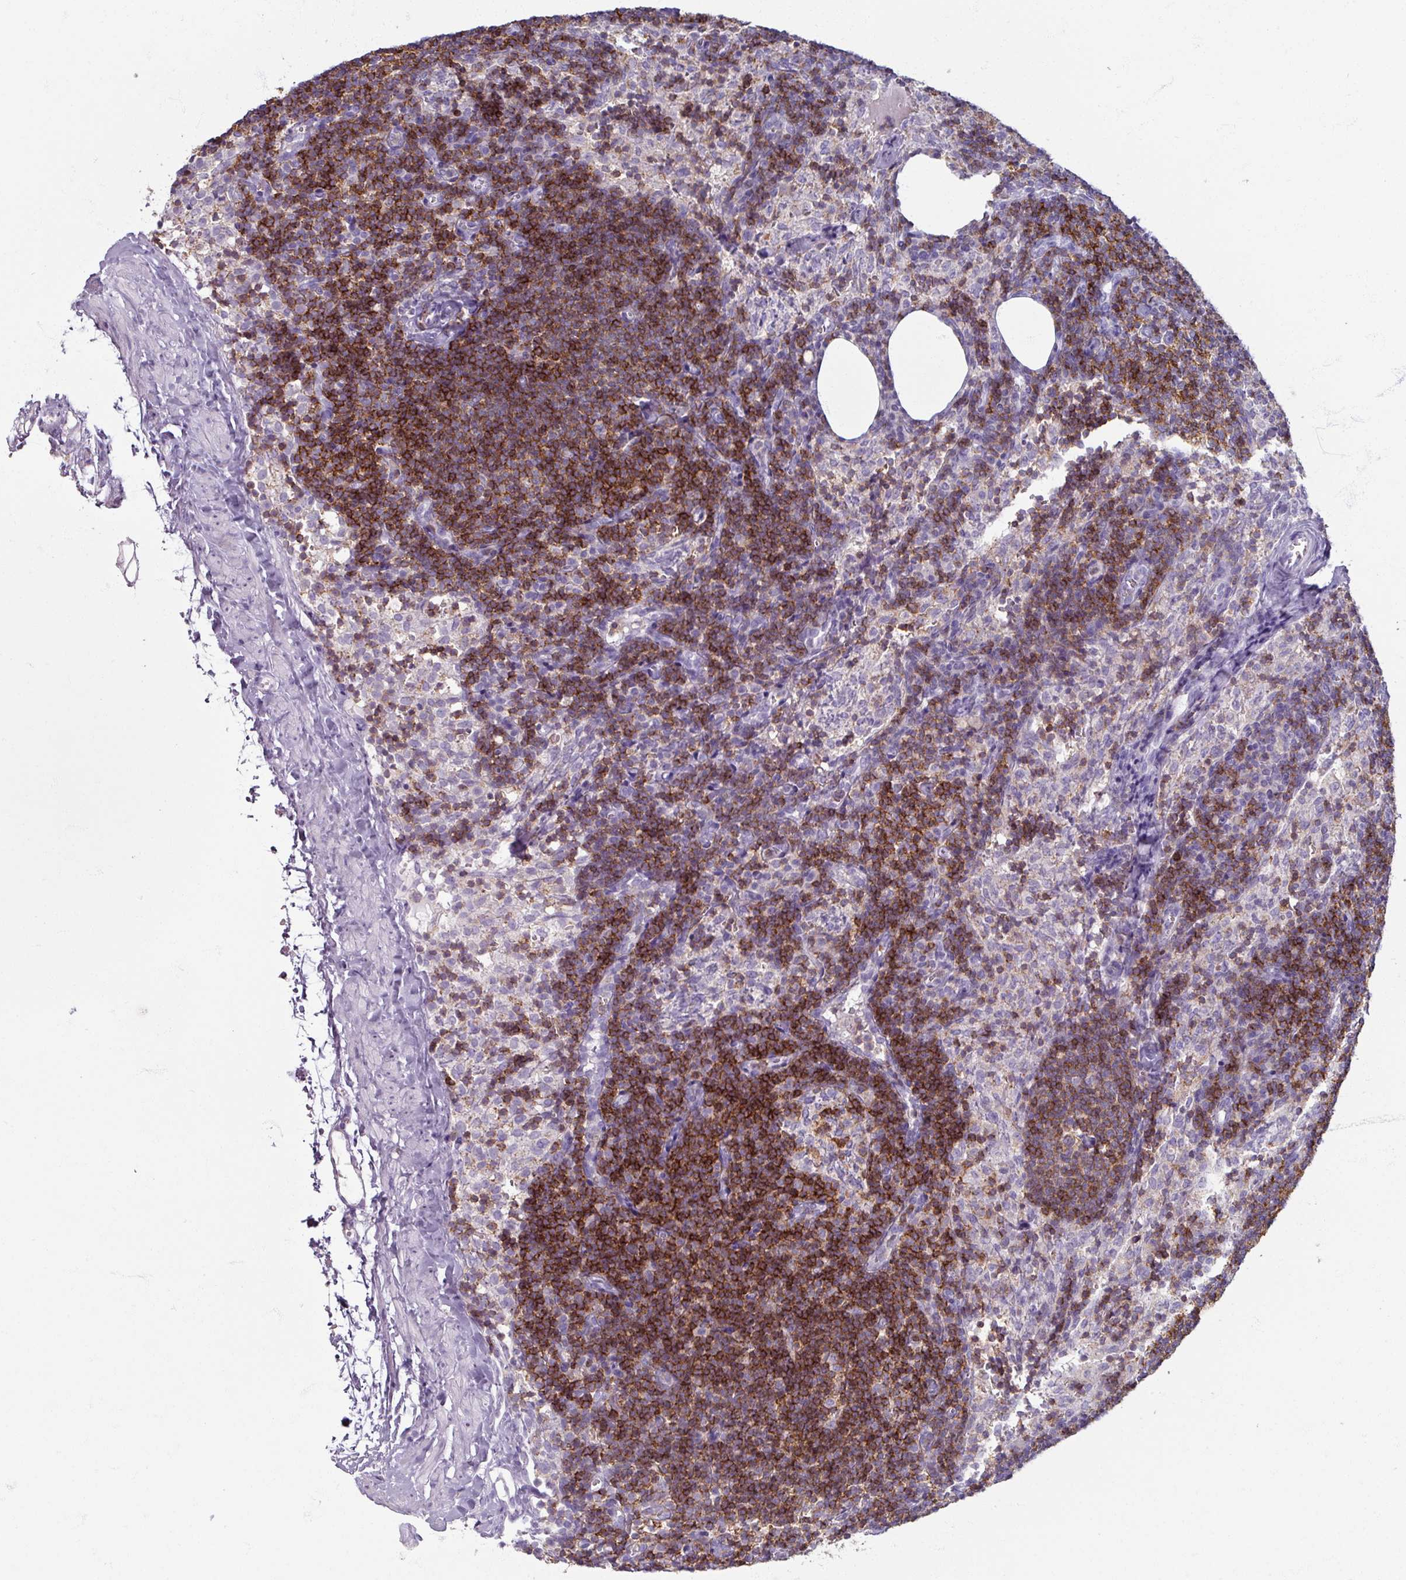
{"staining": {"intensity": "strong", "quantity": "25%-75%", "location": "cytoplasmic/membranous"}, "tissue": "lymph node", "cell_type": "Germinal center cells", "image_type": "normal", "snomed": [{"axis": "morphology", "description": "Normal tissue, NOS"}, {"axis": "topography", "description": "Lymph node"}], "caption": "Immunohistochemical staining of normal lymph node demonstrates strong cytoplasmic/membranous protein positivity in about 25%-75% of germinal center cells. (IHC, brightfield microscopy, high magnification).", "gene": "PTPRC", "patient": {"sex": "female", "age": 52}}